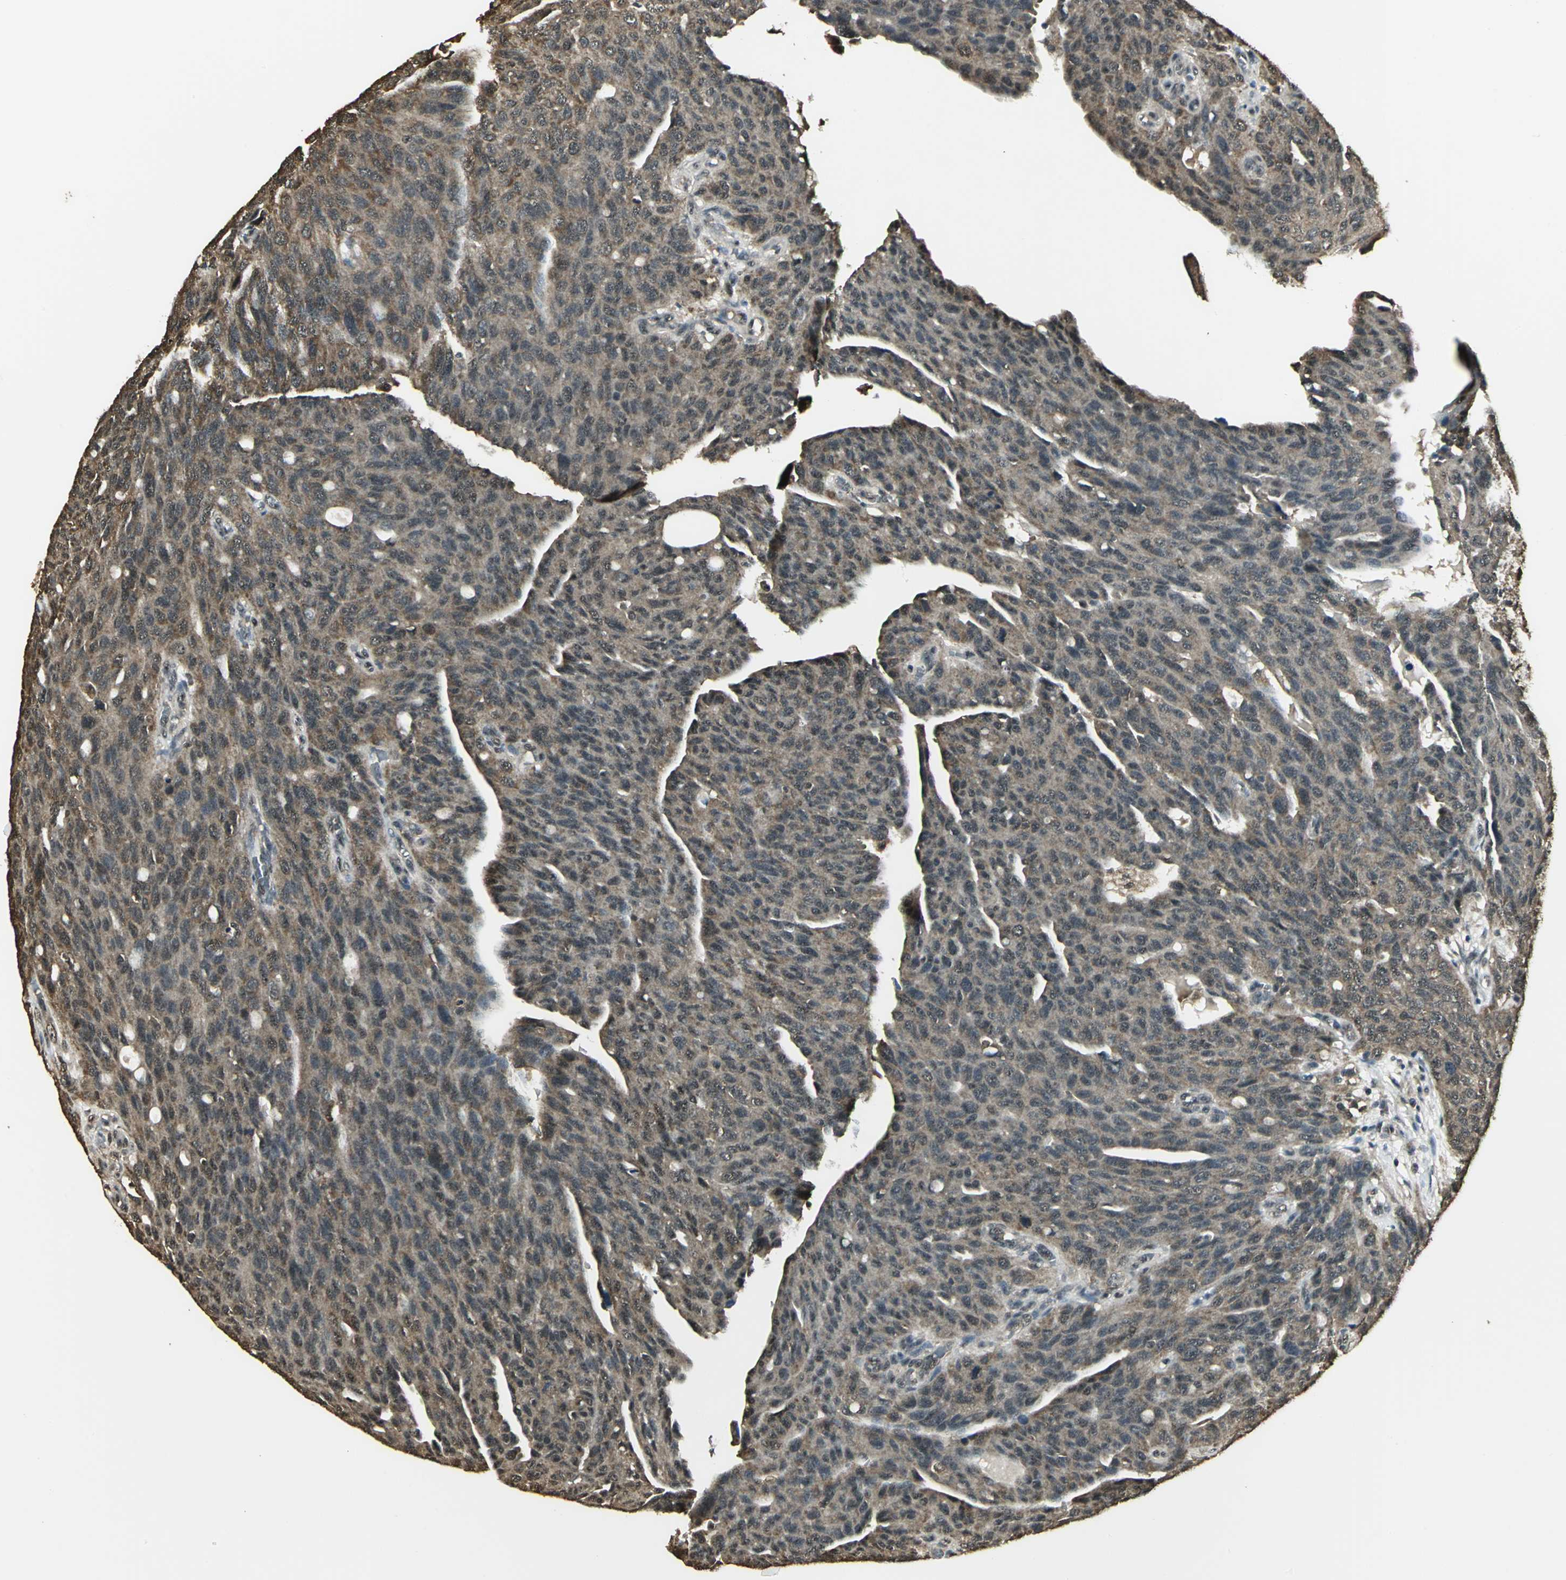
{"staining": {"intensity": "weak", "quantity": "25%-75%", "location": "cytoplasmic/membranous"}, "tissue": "ovarian cancer", "cell_type": "Tumor cells", "image_type": "cancer", "snomed": [{"axis": "morphology", "description": "Carcinoma, endometroid"}, {"axis": "topography", "description": "Ovary"}], "caption": "Immunohistochemistry photomicrograph of ovarian endometroid carcinoma stained for a protein (brown), which displays low levels of weak cytoplasmic/membranous staining in about 25%-75% of tumor cells.", "gene": "UCHL5", "patient": {"sex": "female", "age": 60}}